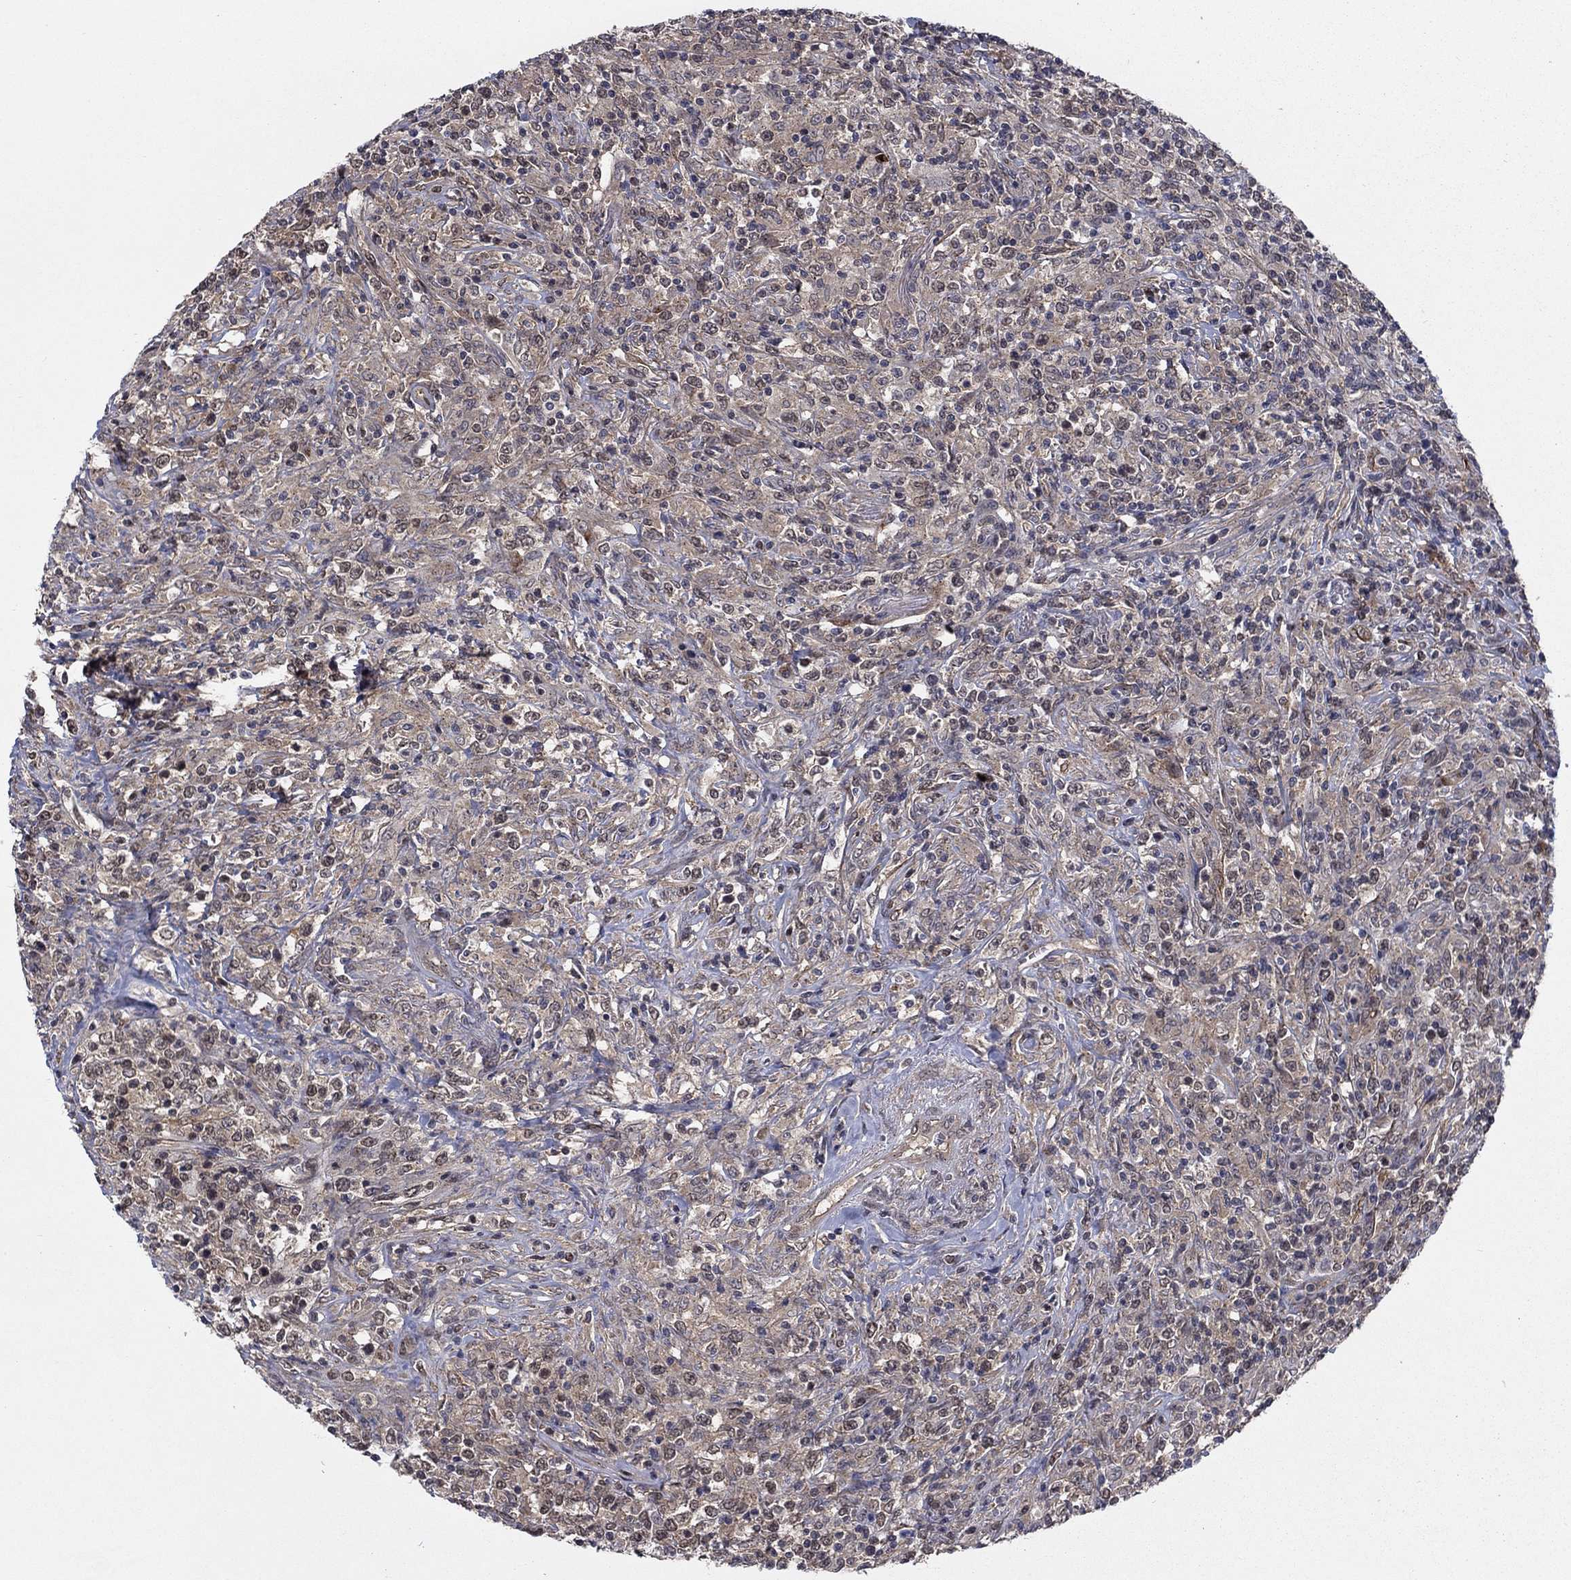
{"staining": {"intensity": "weak", "quantity": ">75%", "location": "cytoplasmic/membranous"}, "tissue": "lymphoma", "cell_type": "Tumor cells", "image_type": "cancer", "snomed": [{"axis": "morphology", "description": "Malignant lymphoma, non-Hodgkin's type, High grade"}, {"axis": "topography", "description": "Lung"}], "caption": "Human high-grade malignant lymphoma, non-Hodgkin's type stained with a brown dye displays weak cytoplasmic/membranous positive positivity in approximately >75% of tumor cells.", "gene": "SH3RF1", "patient": {"sex": "male", "age": 79}}